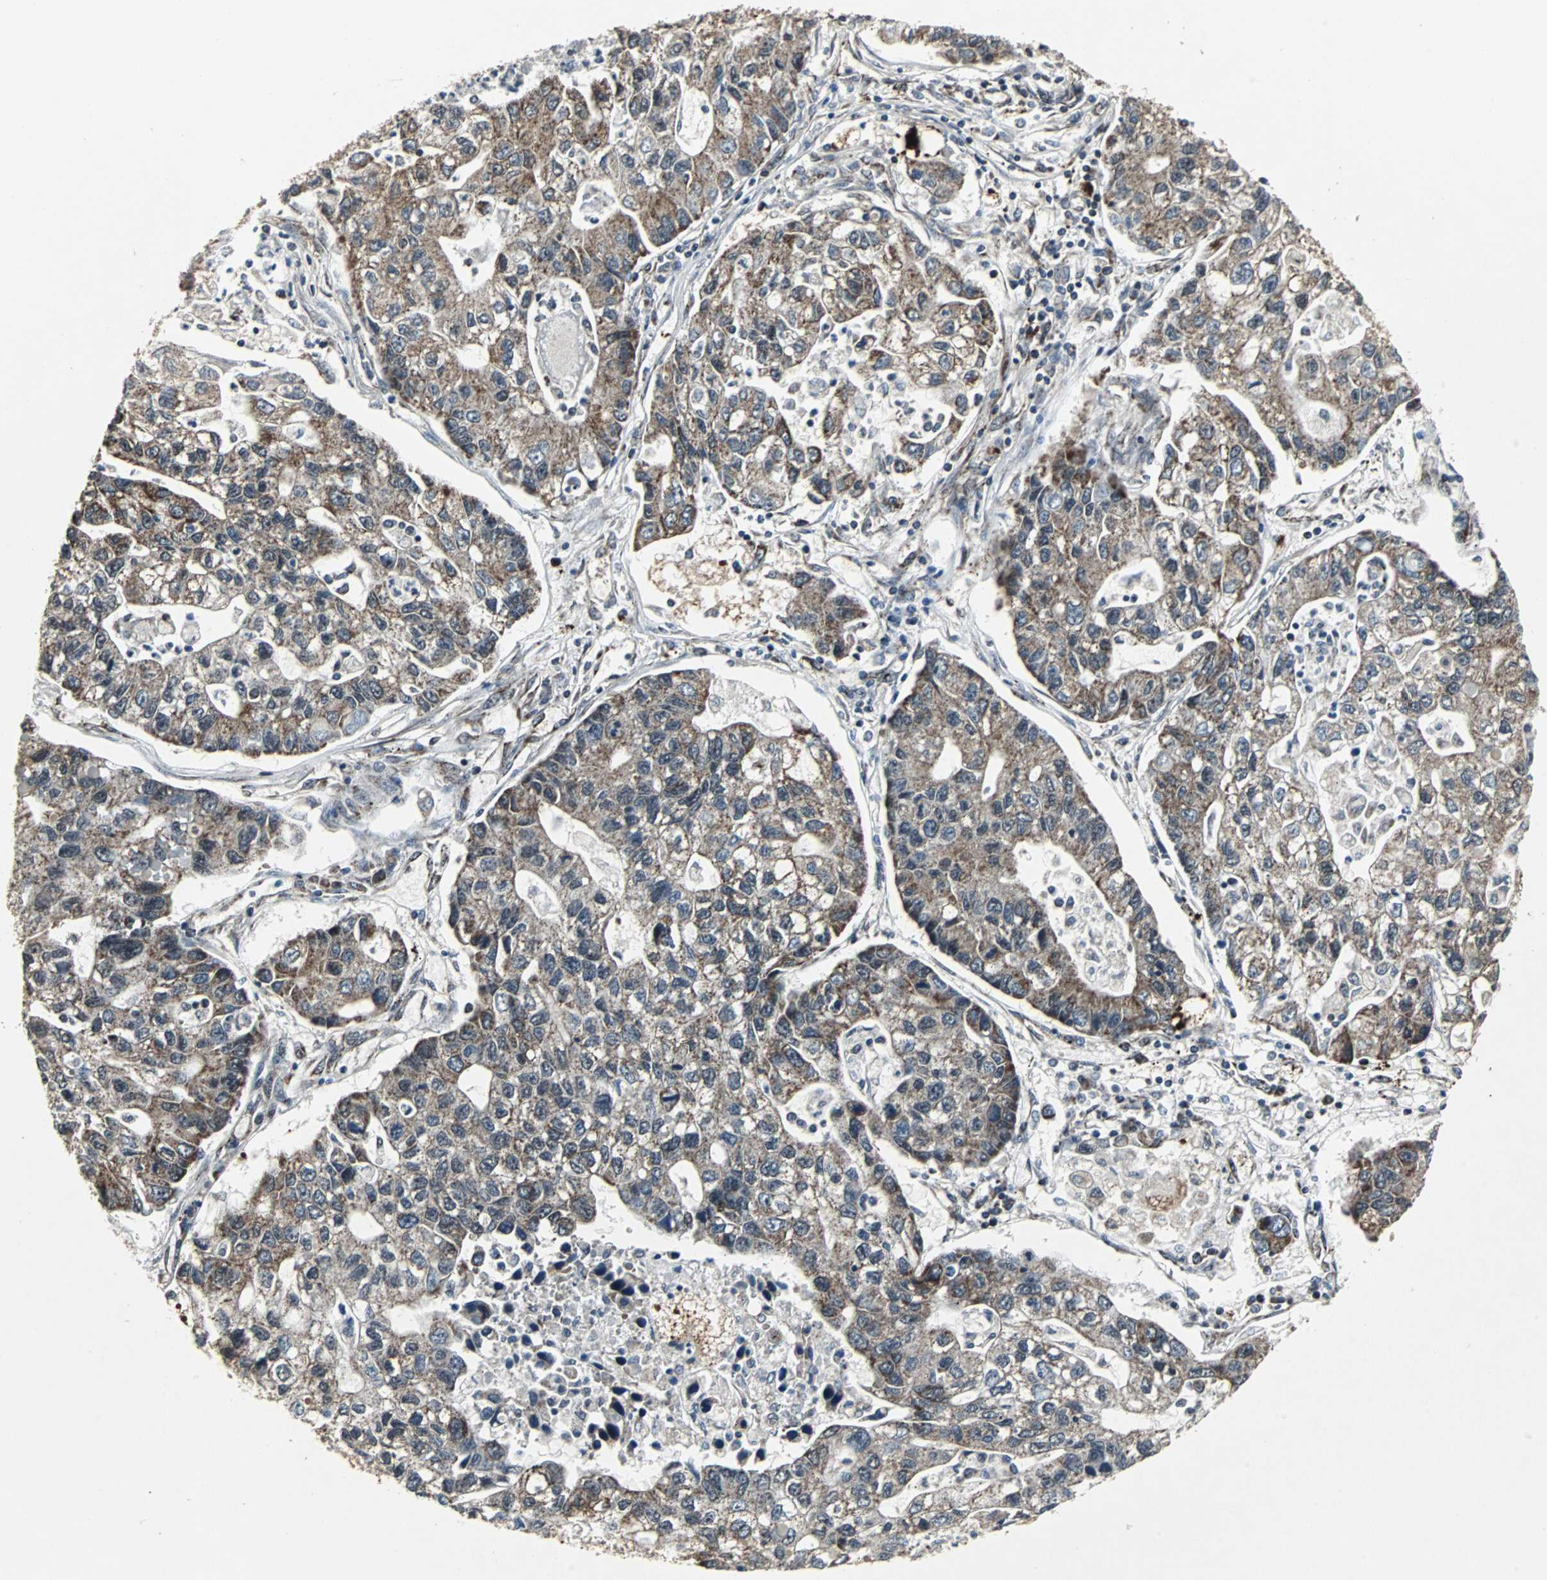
{"staining": {"intensity": "strong", "quantity": "25%-75%", "location": "cytoplasmic/membranous"}, "tissue": "lung cancer", "cell_type": "Tumor cells", "image_type": "cancer", "snomed": [{"axis": "morphology", "description": "Adenocarcinoma, NOS"}, {"axis": "topography", "description": "Lung"}], "caption": "The histopathology image reveals a brown stain indicating the presence of a protein in the cytoplasmic/membranous of tumor cells in lung cancer (adenocarcinoma). (DAB IHC with brightfield microscopy, high magnification).", "gene": "MRPL40", "patient": {"sex": "female", "age": 51}}